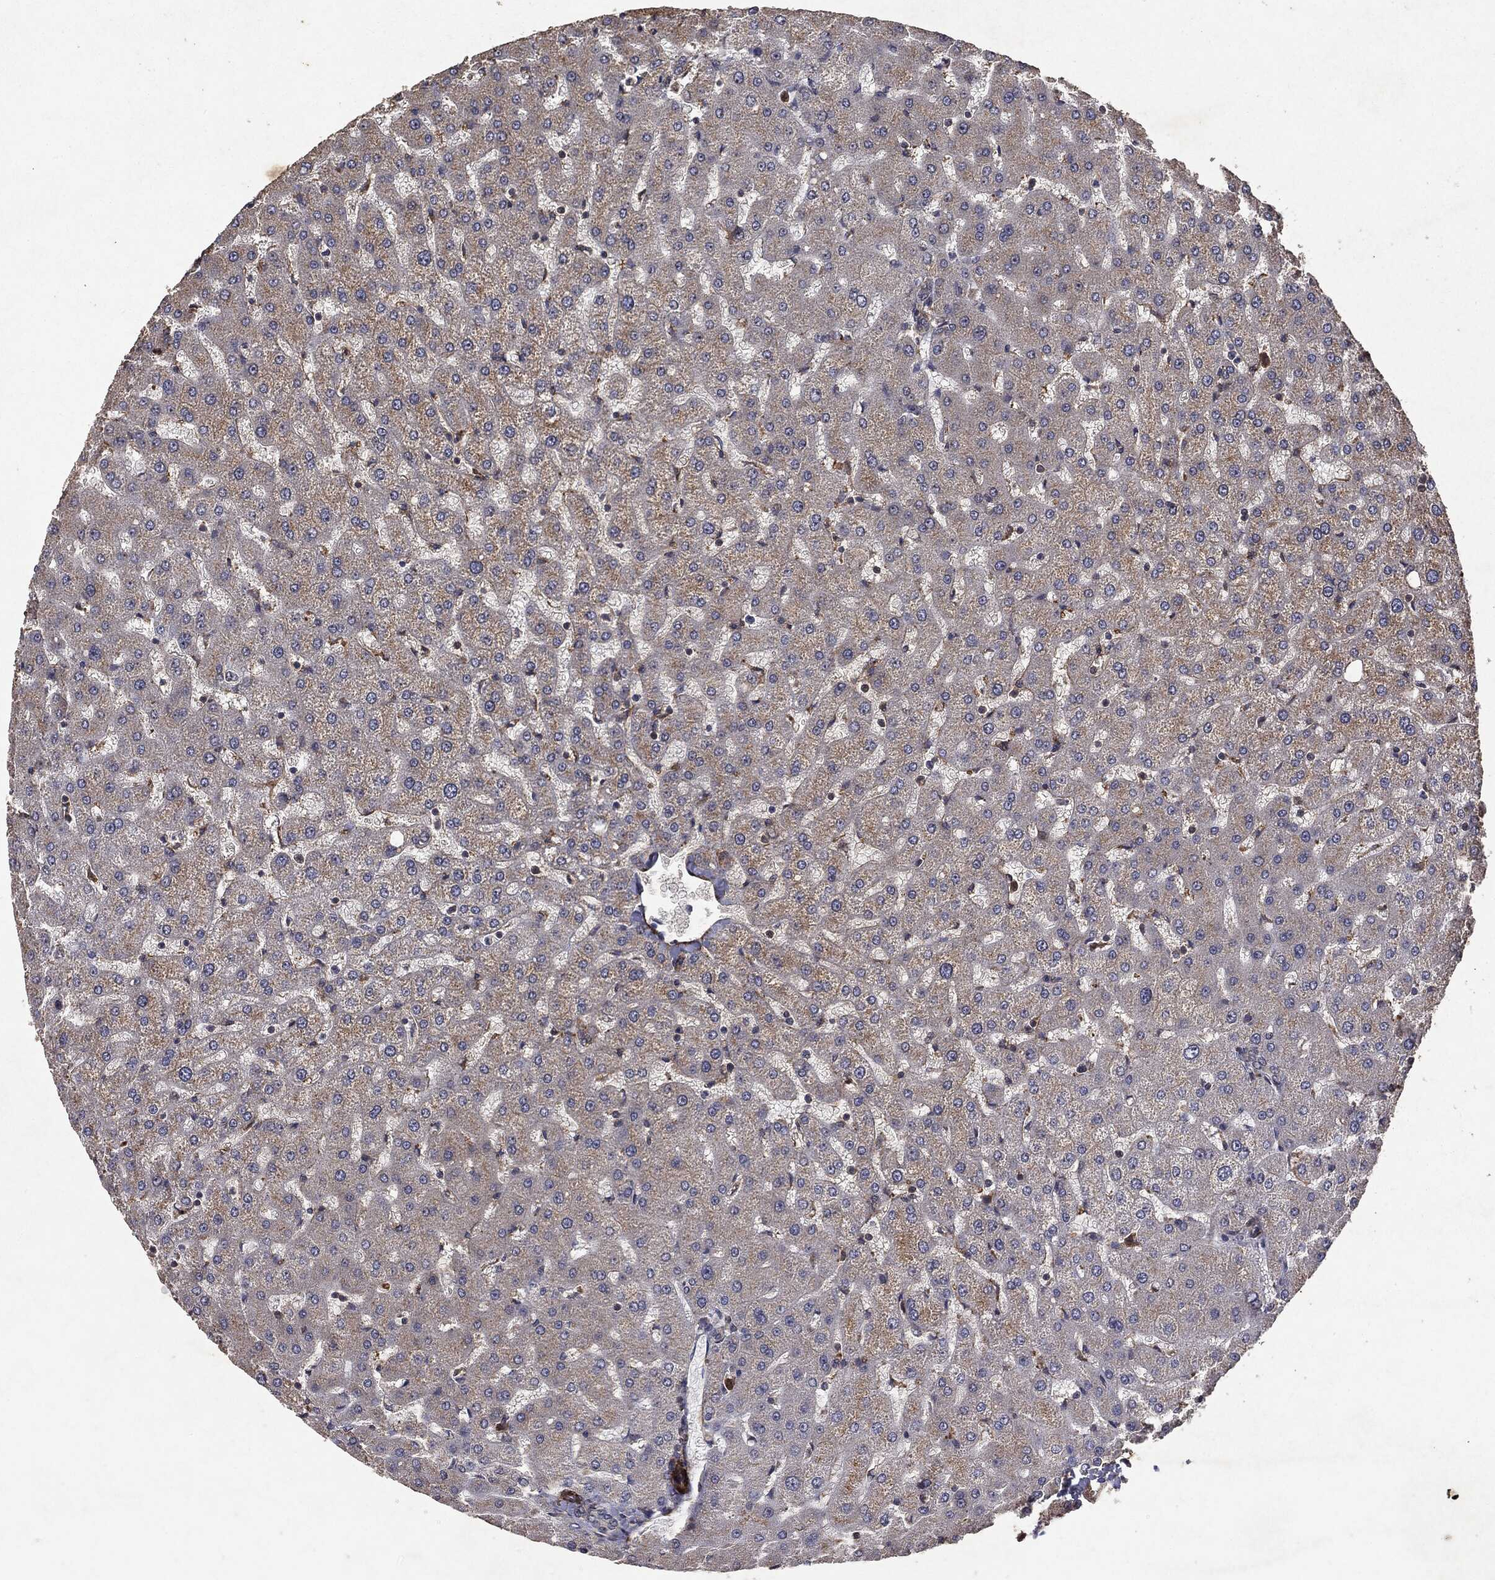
{"staining": {"intensity": "moderate", "quantity": ">75%", "location": "cytoplasmic/membranous"}, "tissue": "liver", "cell_type": "Cholangiocytes", "image_type": "normal", "snomed": [{"axis": "morphology", "description": "Normal tissue, NOS"}, {"axis": "topography", "description": "Liver"}], "caption": "Protein staining exhibits moderate cytoplasmic/membranous positivity in approximately >75% of cholangiocytes in normal liver. Immunohistochemistry stains the protein in brown and the nuclei are stained blue.", "gene": "PTEN", "patient": {"sex": "female", "age": 50}}